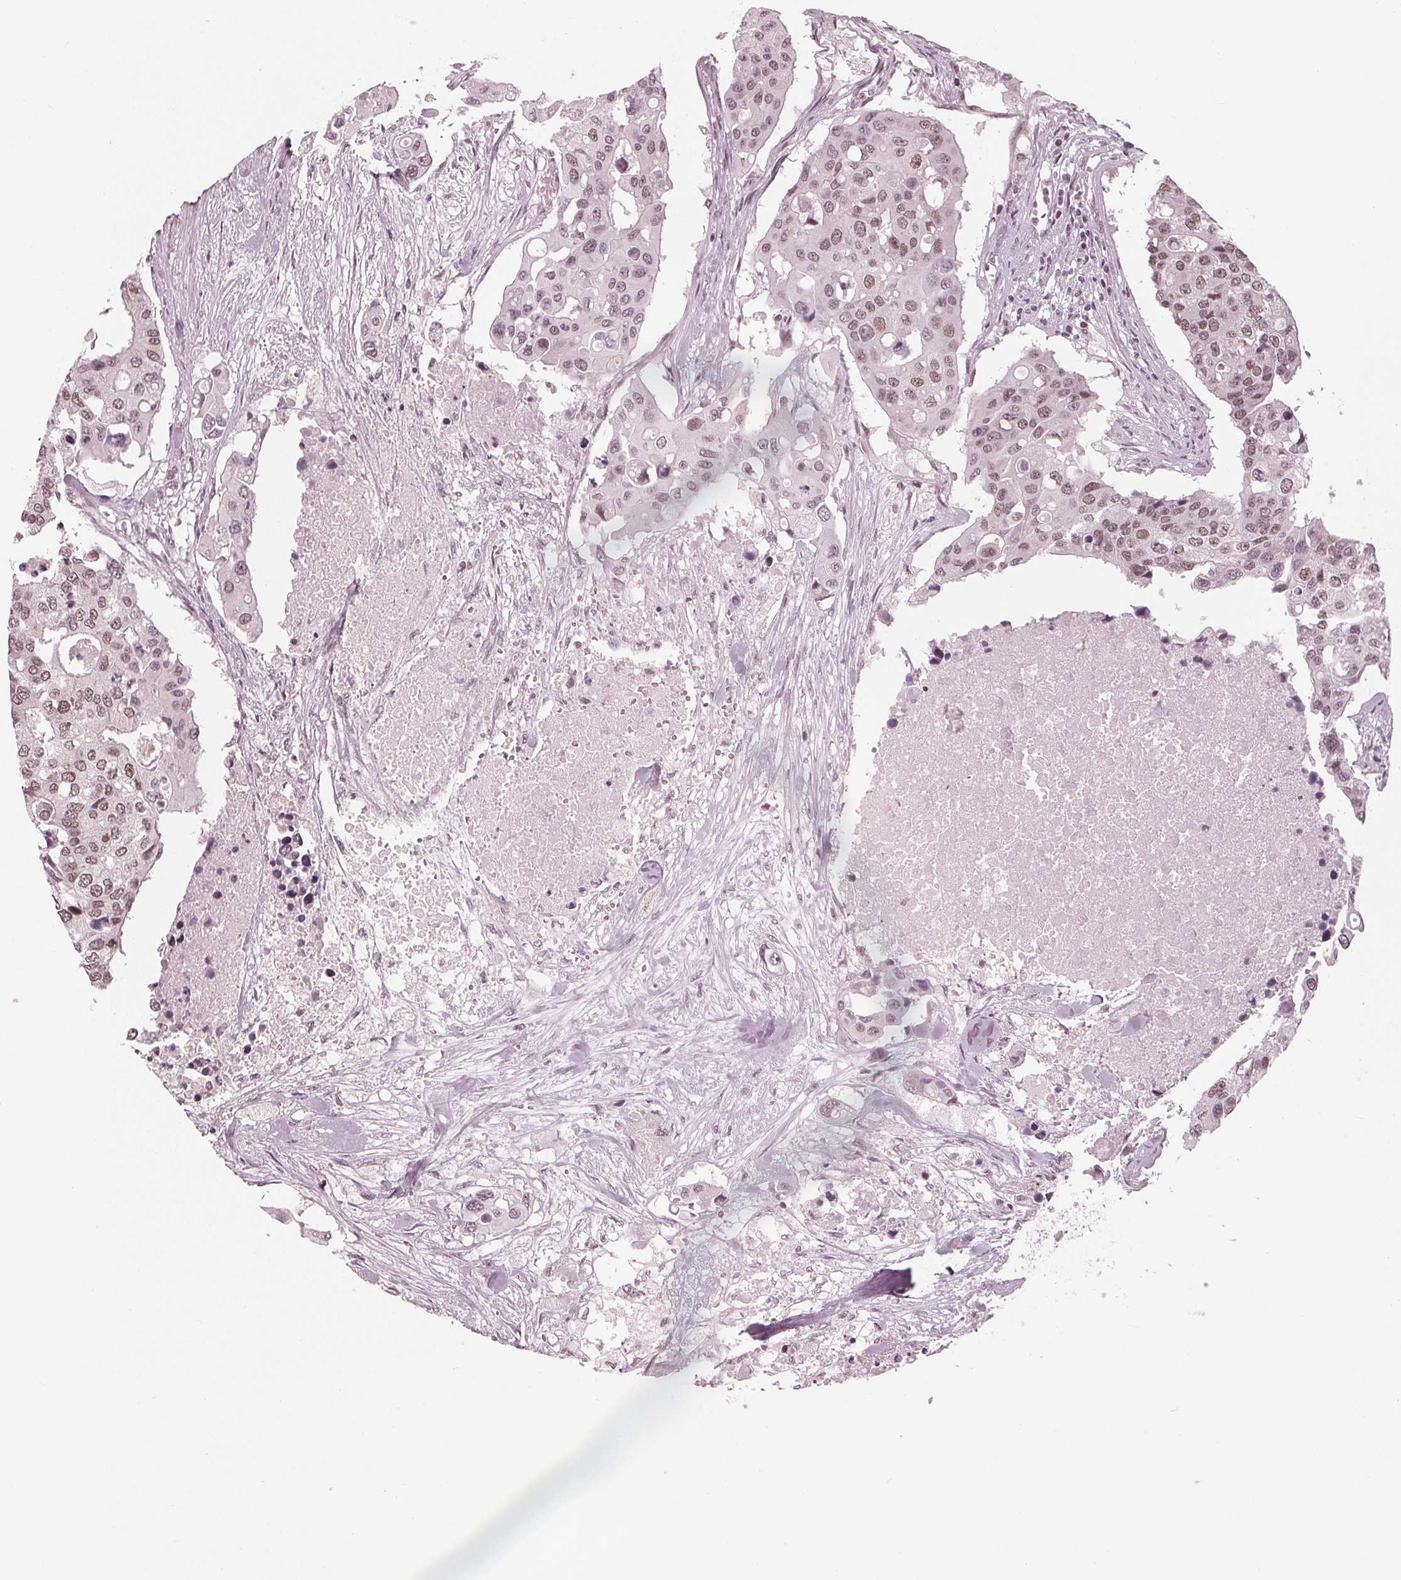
{"staining": {"intensity": "weak", "quantity": ">75%", "location": "nuclear"}, "tissue": "colorectal cancer", "cell_type": "Tumor cells", "image_type": "cancer", "snomed": [{"axis": "morphology", "description": "Adenocarcinoma, NOS"}, {"axis": "topography", "description": "Colon"}], "caption": "A high-resolution micrograph shows IHC staining of colorectal cancer (adenocarcinoma), which exhibits weak nuclear expression in about >75% of tumor cells.", "gene": "DNMT3L", "patient": {"sex": "male", "age": 77}}